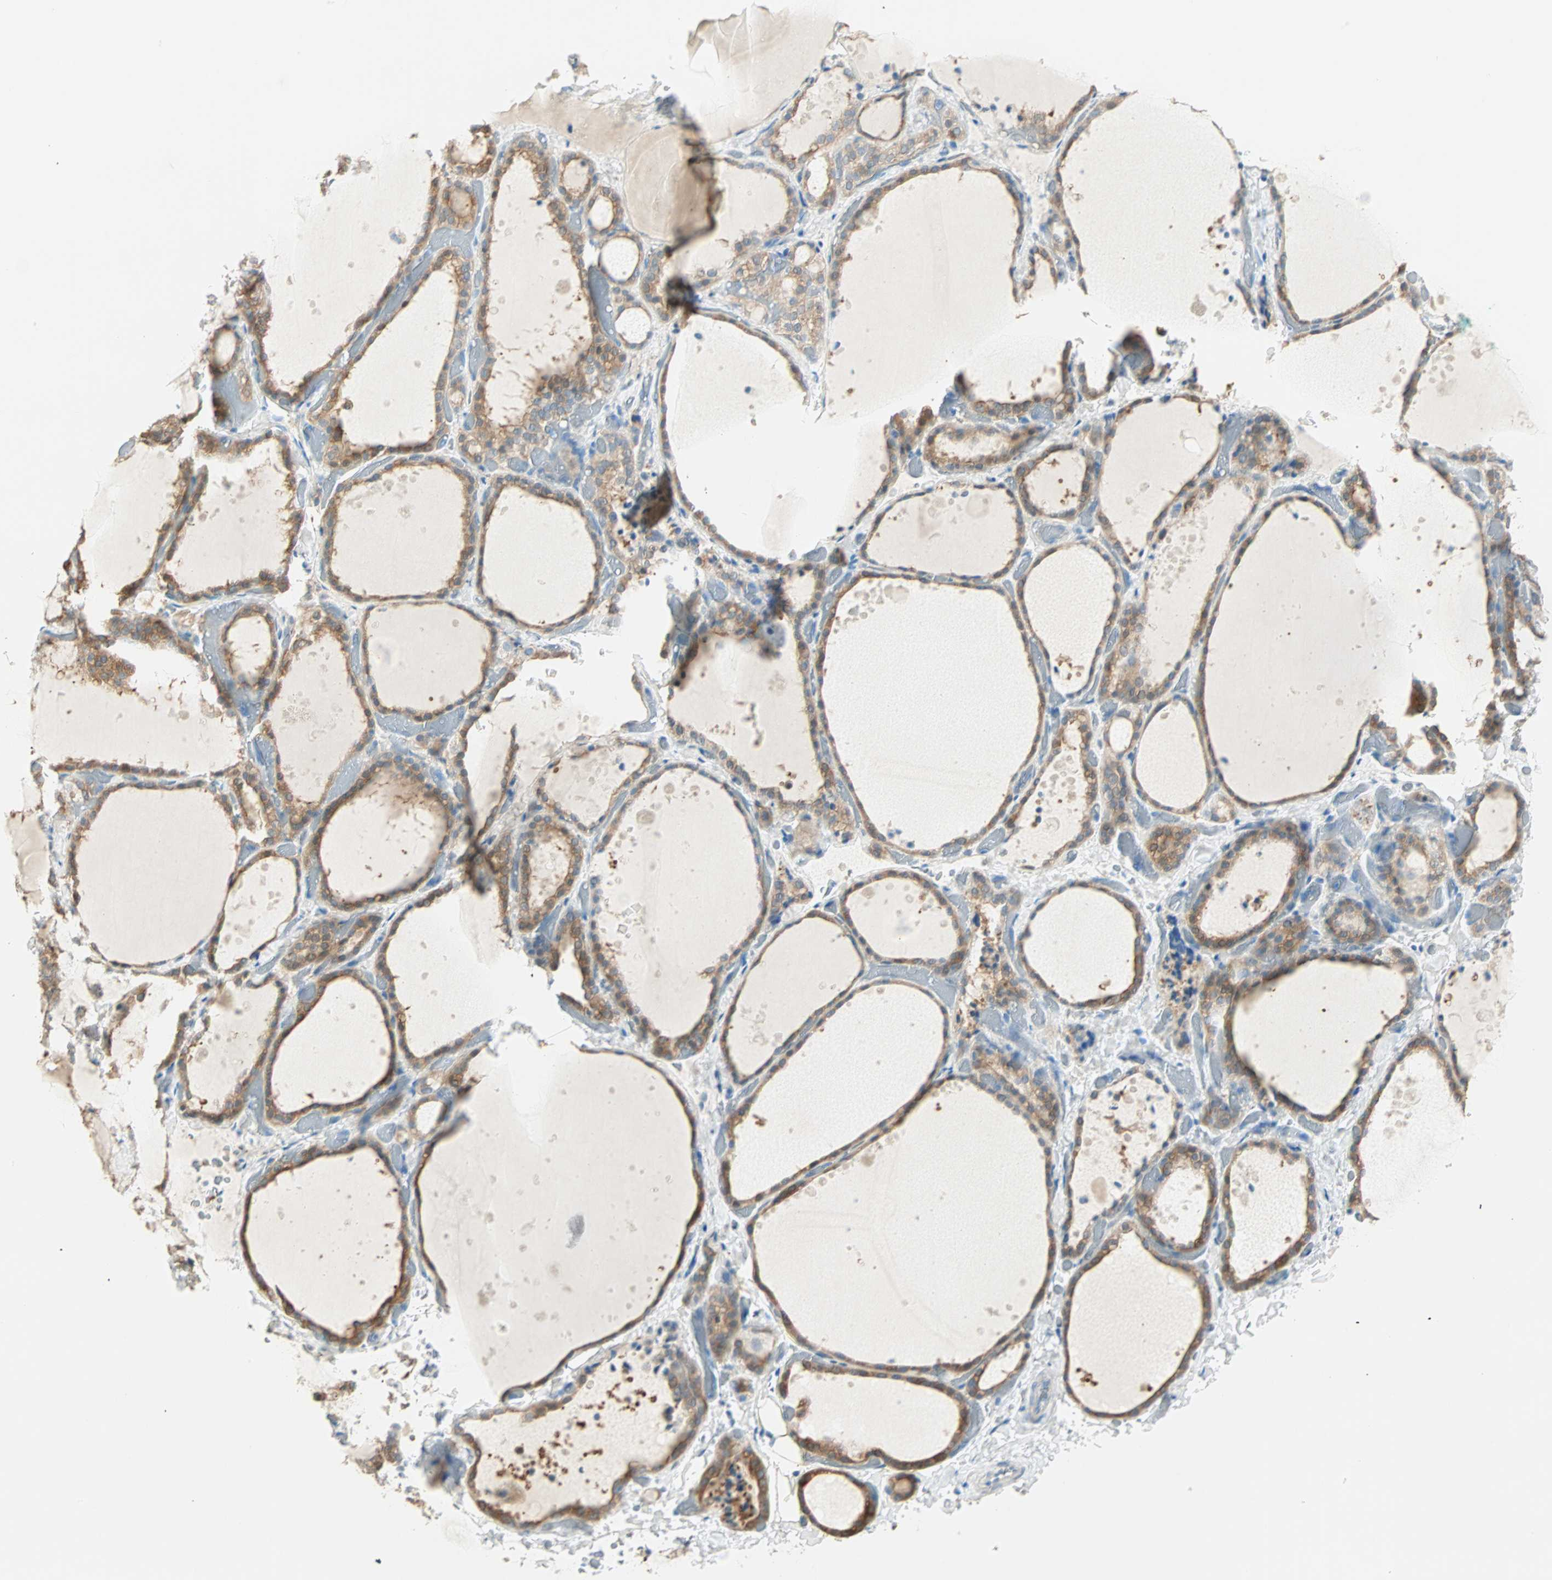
{"staining": {"intensity": "moderate", "quantity": ">75%", "location": "cytoplasmic/membranous"}, "tissue": "thyroid gland", "cell_type": "Glandular cells", "image_type": "normal", "snomed": [{"axis": "morphology", "description": "Normal tissue, NOS"}, {"axis": "topography", "description": "Thyroid gland"}], "caption": "Immunohistochemical staining of benign human thyroid gland demonstrates medium levels of moderate cytoplasmic/membranous expression in approximately >75% of glandular cells.", "gene": "ATF6", "patient": {"sex": "female", "age": 44}}